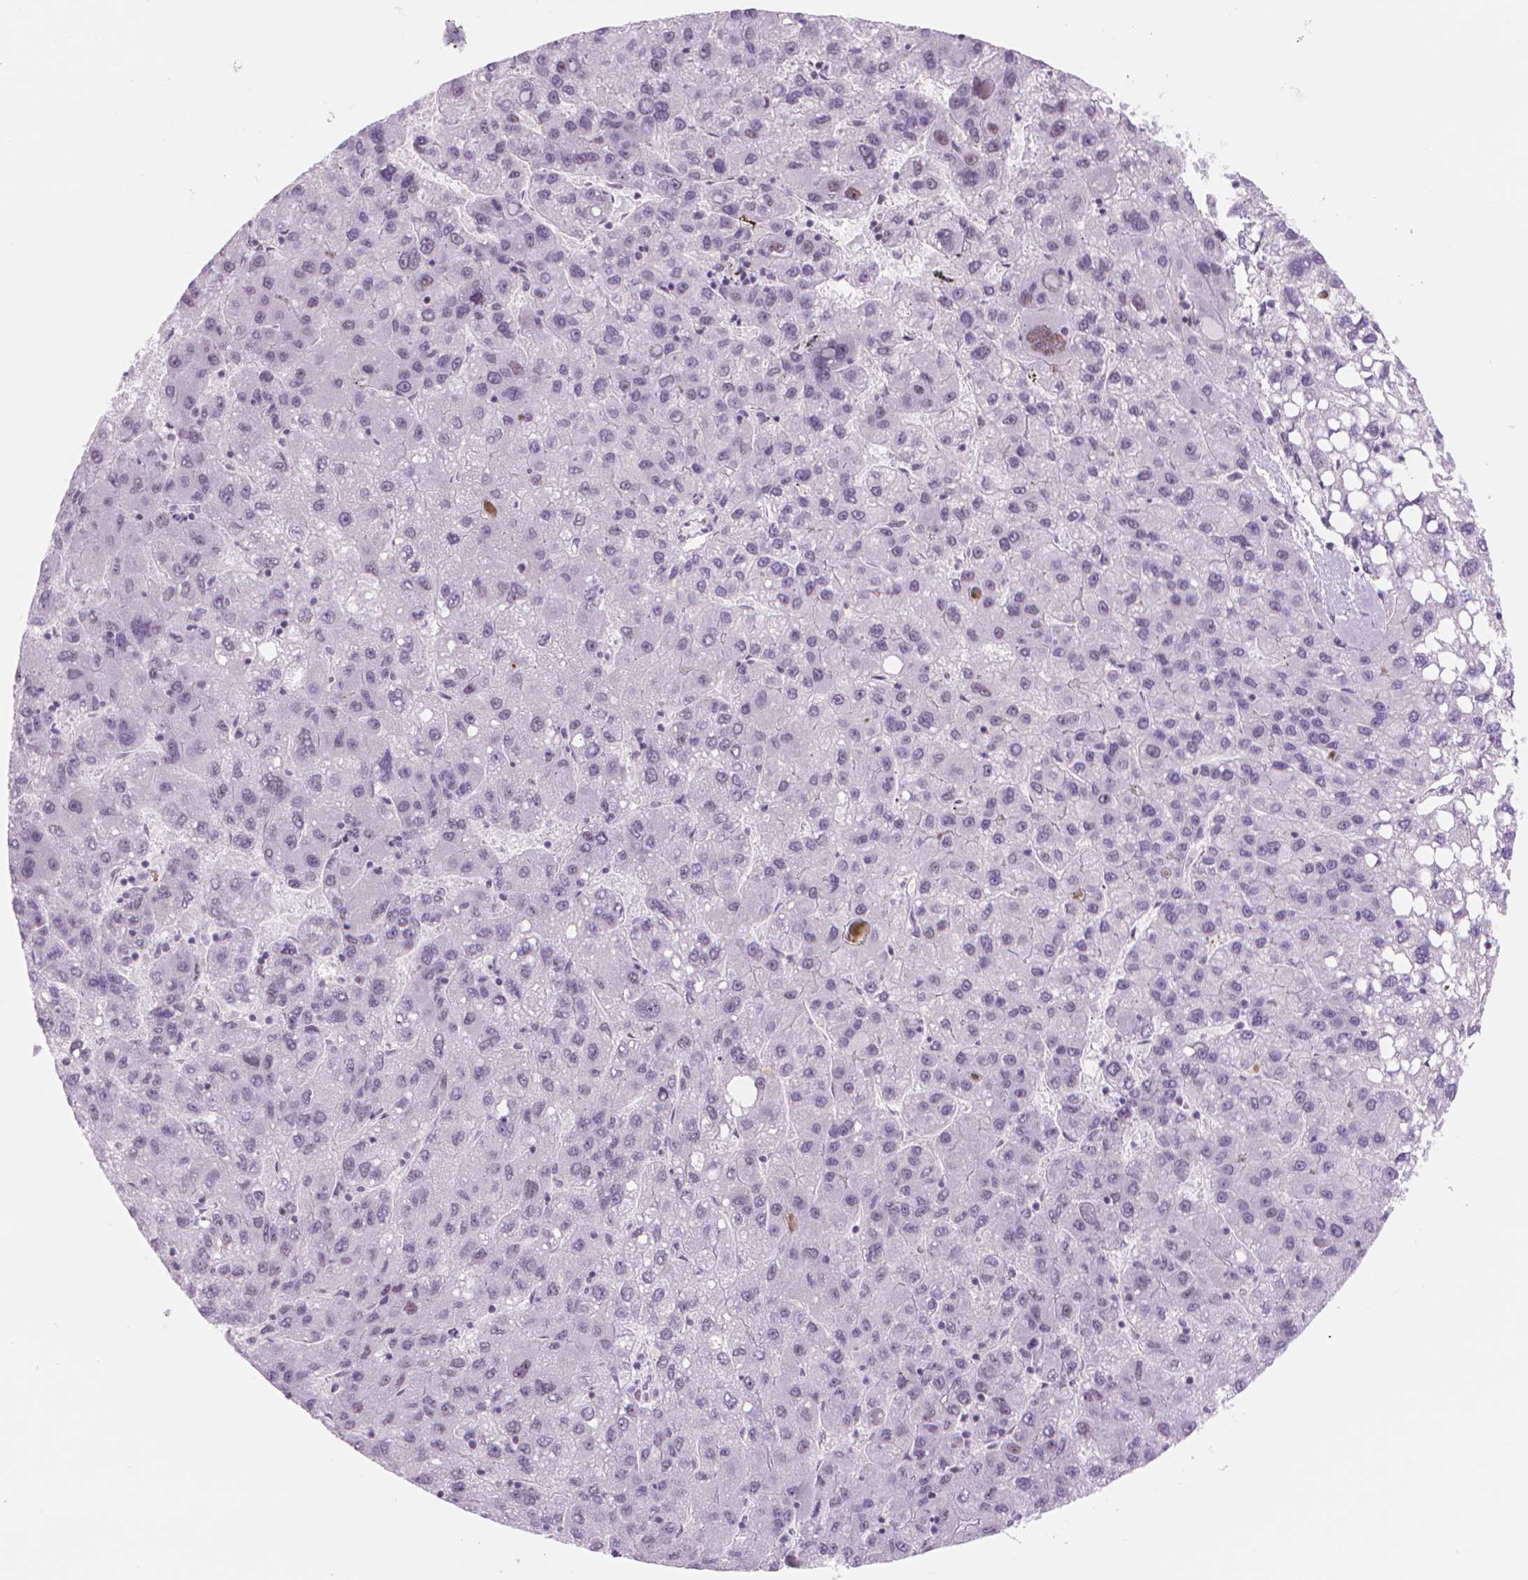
{"staining": {"intensity": "weak", "quantity": "<25%", "location": "nuclear"}, "tissue": "liver cancer", "cell_type": "Tumor cells", "image_type": "cancer", "snomed": [{"axis": "morphology", "description": "Carcinoma, Hepatocellular, NOS"}, {"axis": "topography", "description": "Liver"}], "caption": "The histopathology image exhibits no significant staining in tumor cells of hepatocellular carcinoma (liver).", "gene": "POLR3D", "patient": {"sex": "female", "age": 82}}